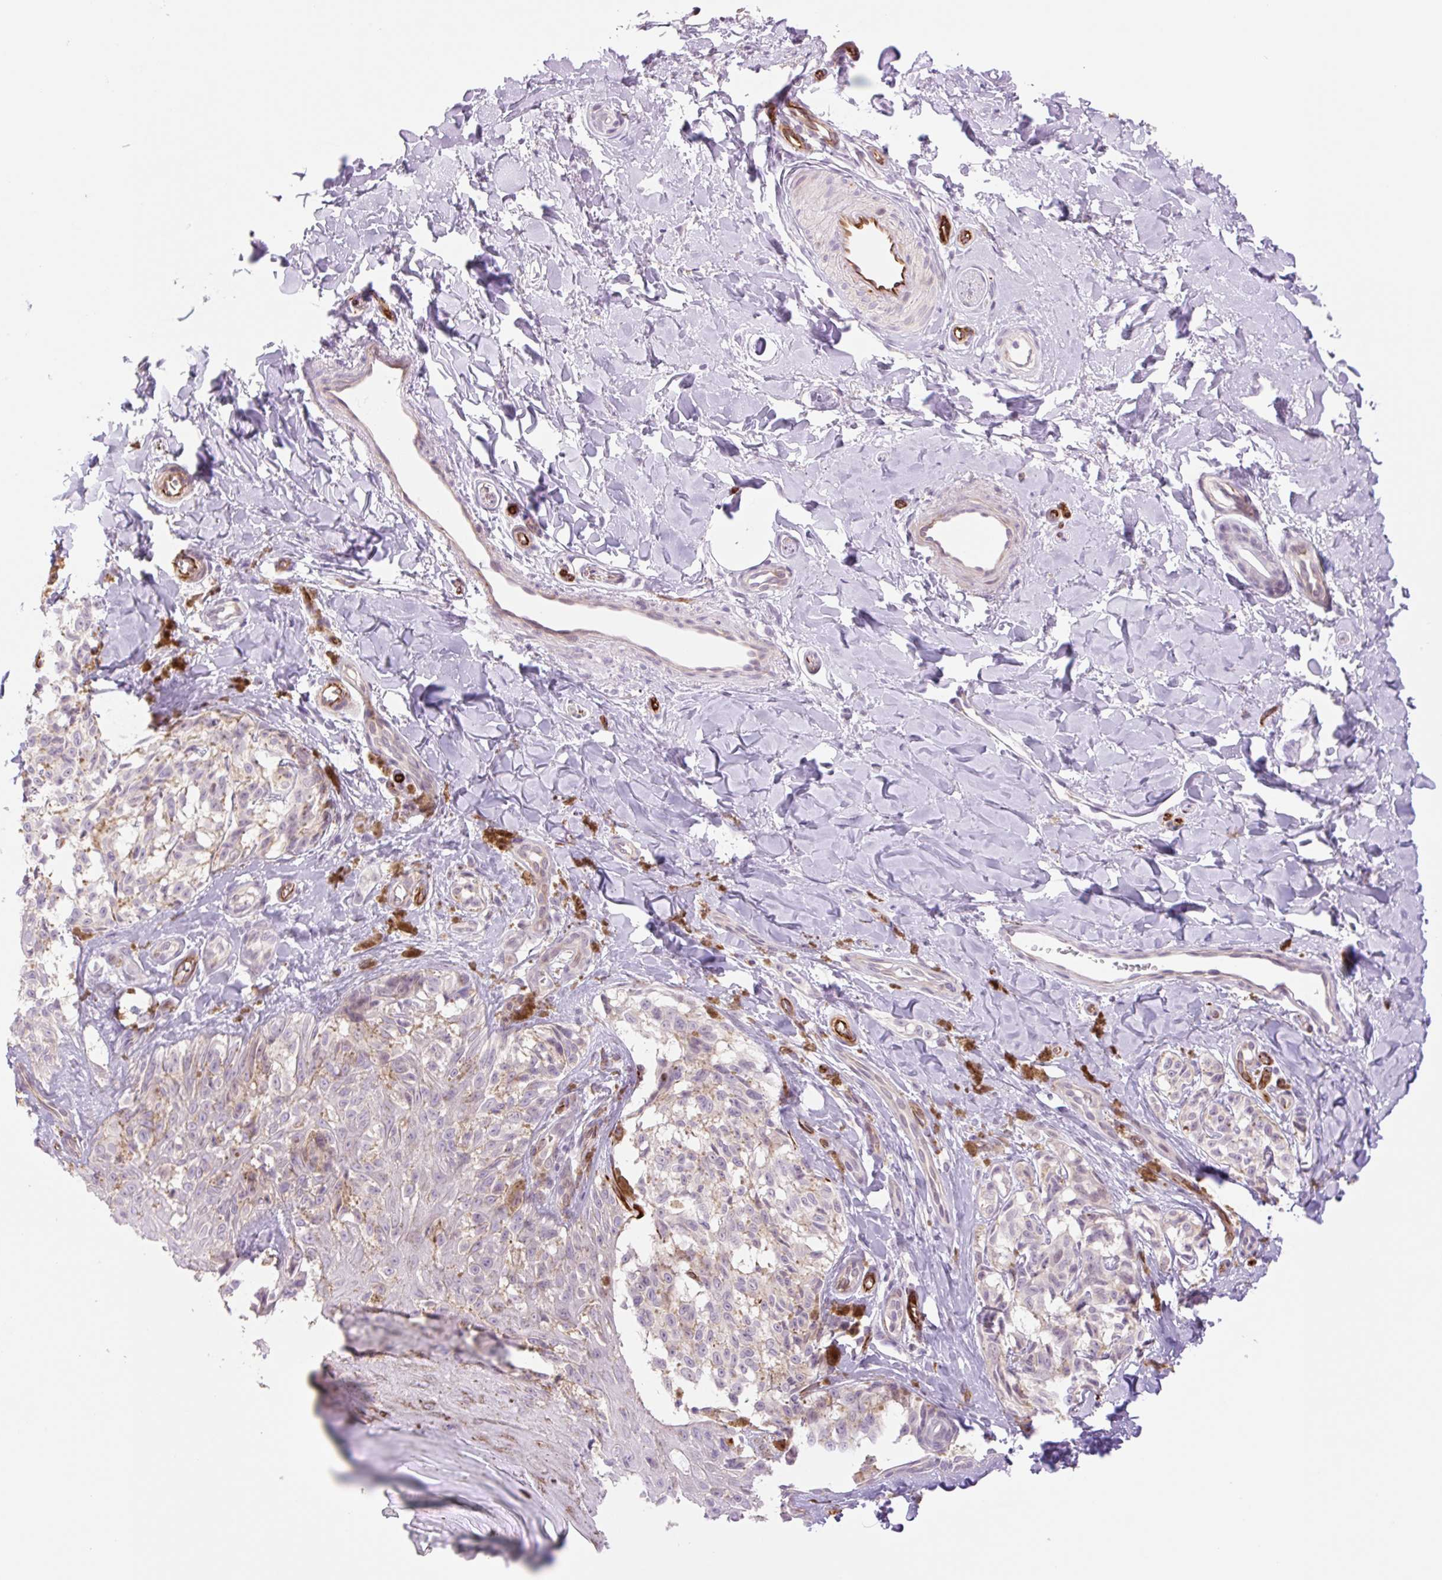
{"staining": {"intensity": "weak", "quantity": "25%-75%", "location": "cytoplasmic/membranous"}, "tissue": "melanoma", "cell_type": "Tumor cells", "image_type": "cancer", "snomed": [{"axis": "morphology", "description": "Malignant melanoma, NOS"}, {"axis": "topography", "description": "Skin"}], "caption": "Brown immunohistochemical staining in human melanoma shows weak cytoplasmic/membranous staining in about 25%-75% of tumor cells.", "gene": "ZFYVE21", "patient": {"sex": "female", "age": 65}}